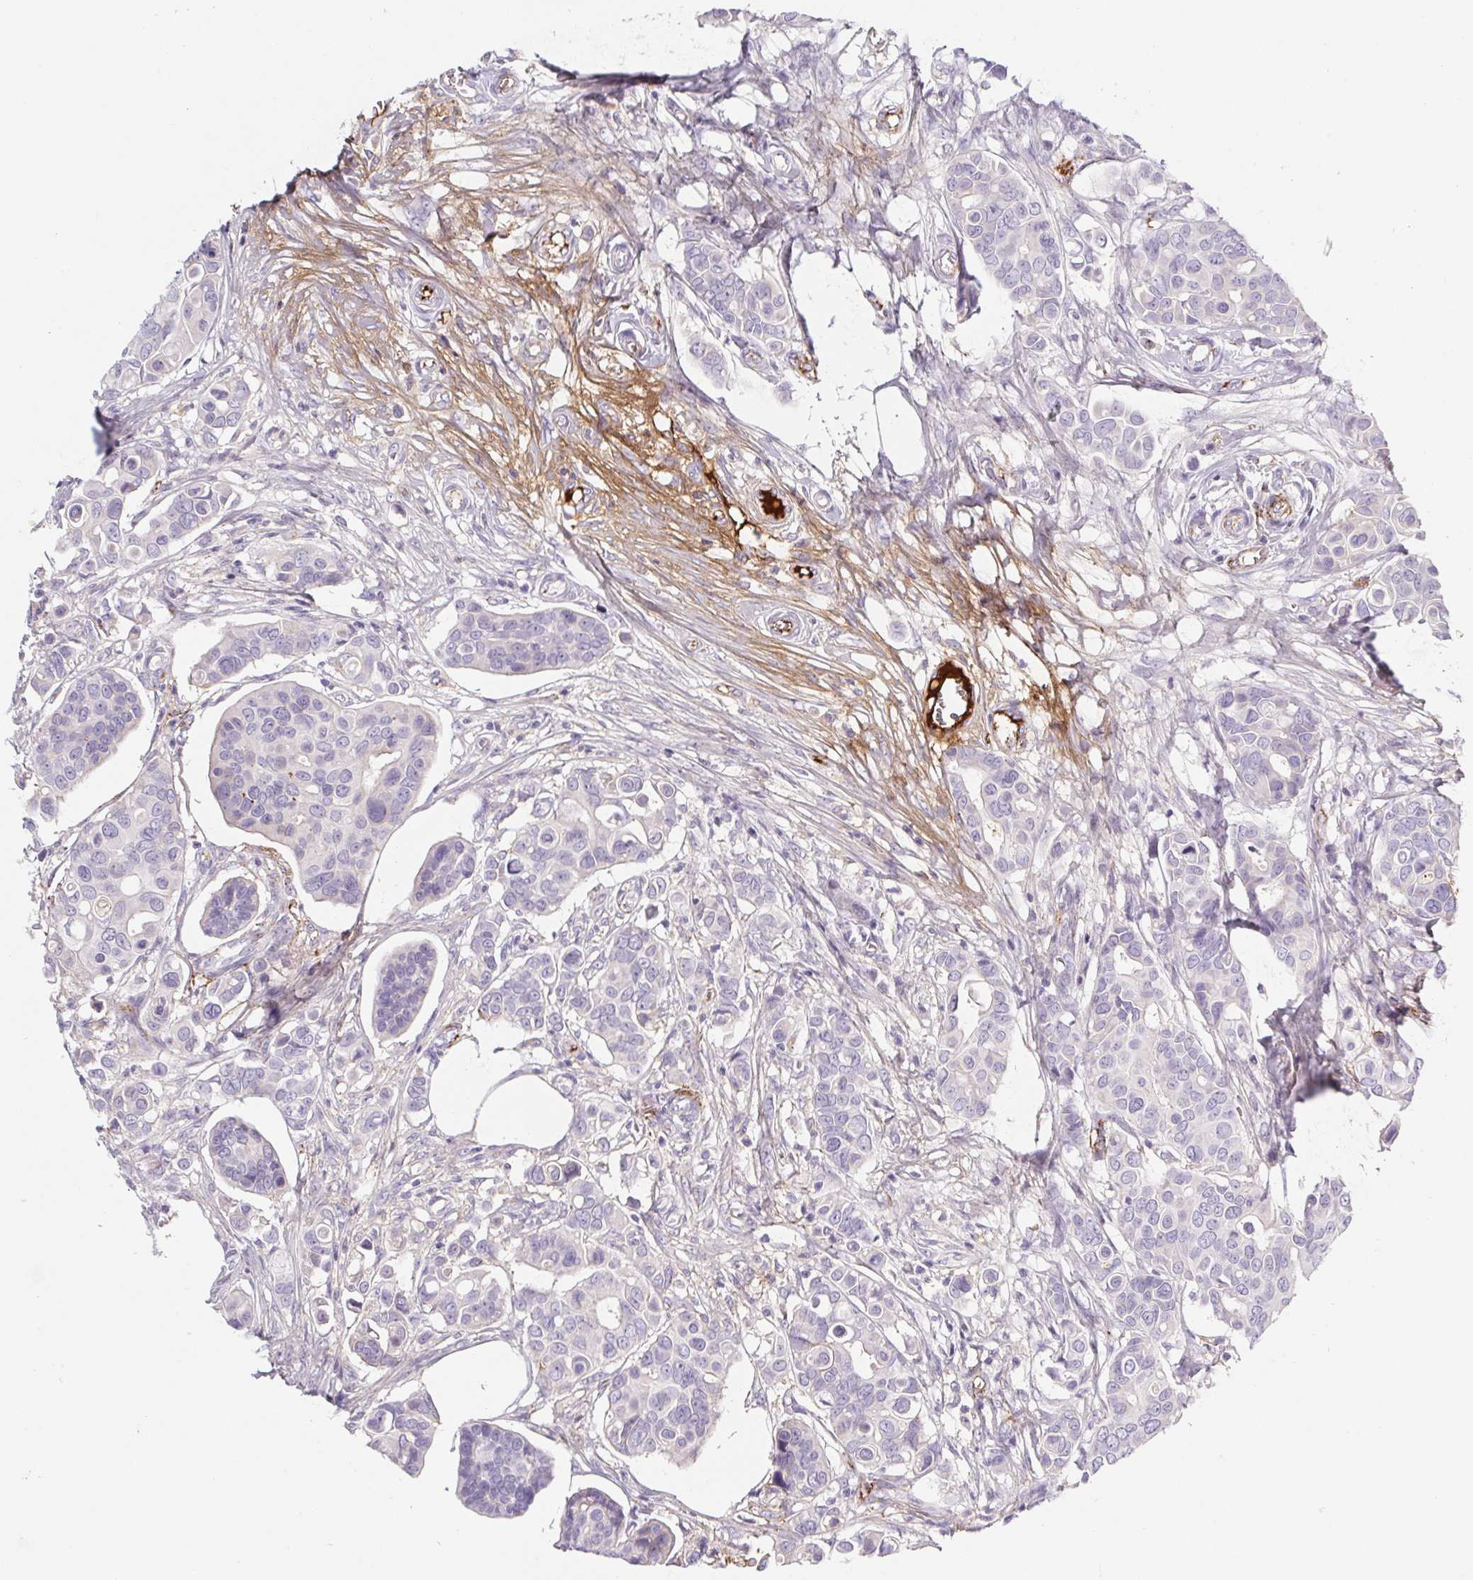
{"staining": {"intensity": "negative", "quantity": "none", "location": "none"}, "tissue": "breast cancer", "cell_type": "Tumor cells", "image_type": "cancer", "snomed": [{"axis": "morphology", "description": "Normal tissue, NOS"}, {"axis": "morphology", "description": "Duct carcinoma"}, {"axis": "topography", "description": "Skin"}, {"axis": "topography", "description": "Breast"}], "caption": "Tumor cells are negative for protein expression in human intraductal carcinoma (breast).", "gene": "LPA", "patient": {"sex": "female", "age": 54}}